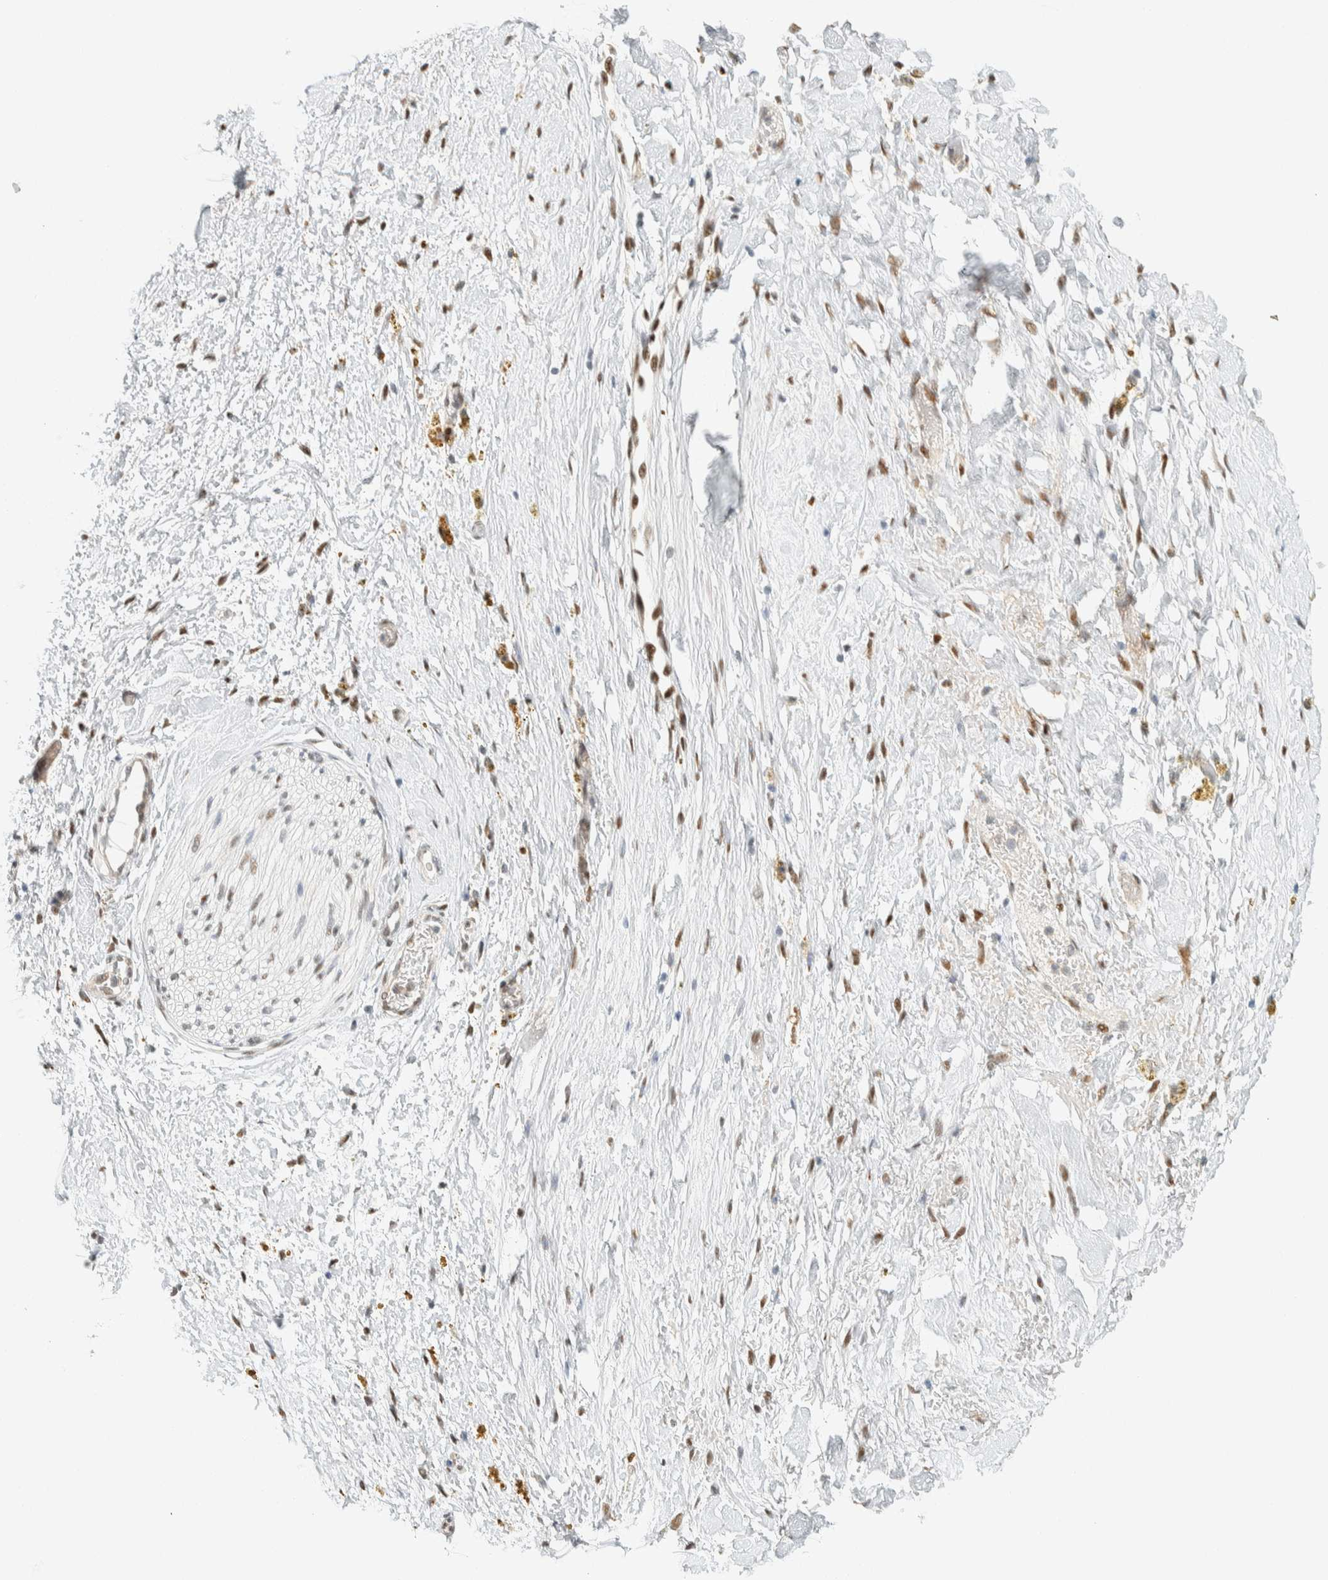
{"staining": {"intensity": "moderate", "quantity": "25%-75%", "location": "nuclear"}, "tissue": "adipose tissue", "cell_type": "Adipocytes", "image_type": "normal", "snomed": [{"axis": "morphology", "description": "Normal tissue, NOS"}, {"axis": "topography", "description": "Kidney"}, {"axis": "topography", "description": "Peripheral nerve tissue"}], "caption": "Protein positivity by IHC displays moderate nuclear positivity in approximately 25%-75% of adipocytes in unremarkable adipose tissue. Nuclei are stained in blue.", "gene": "ZNF683", "patient": {"sex": "male", "age": 7}}